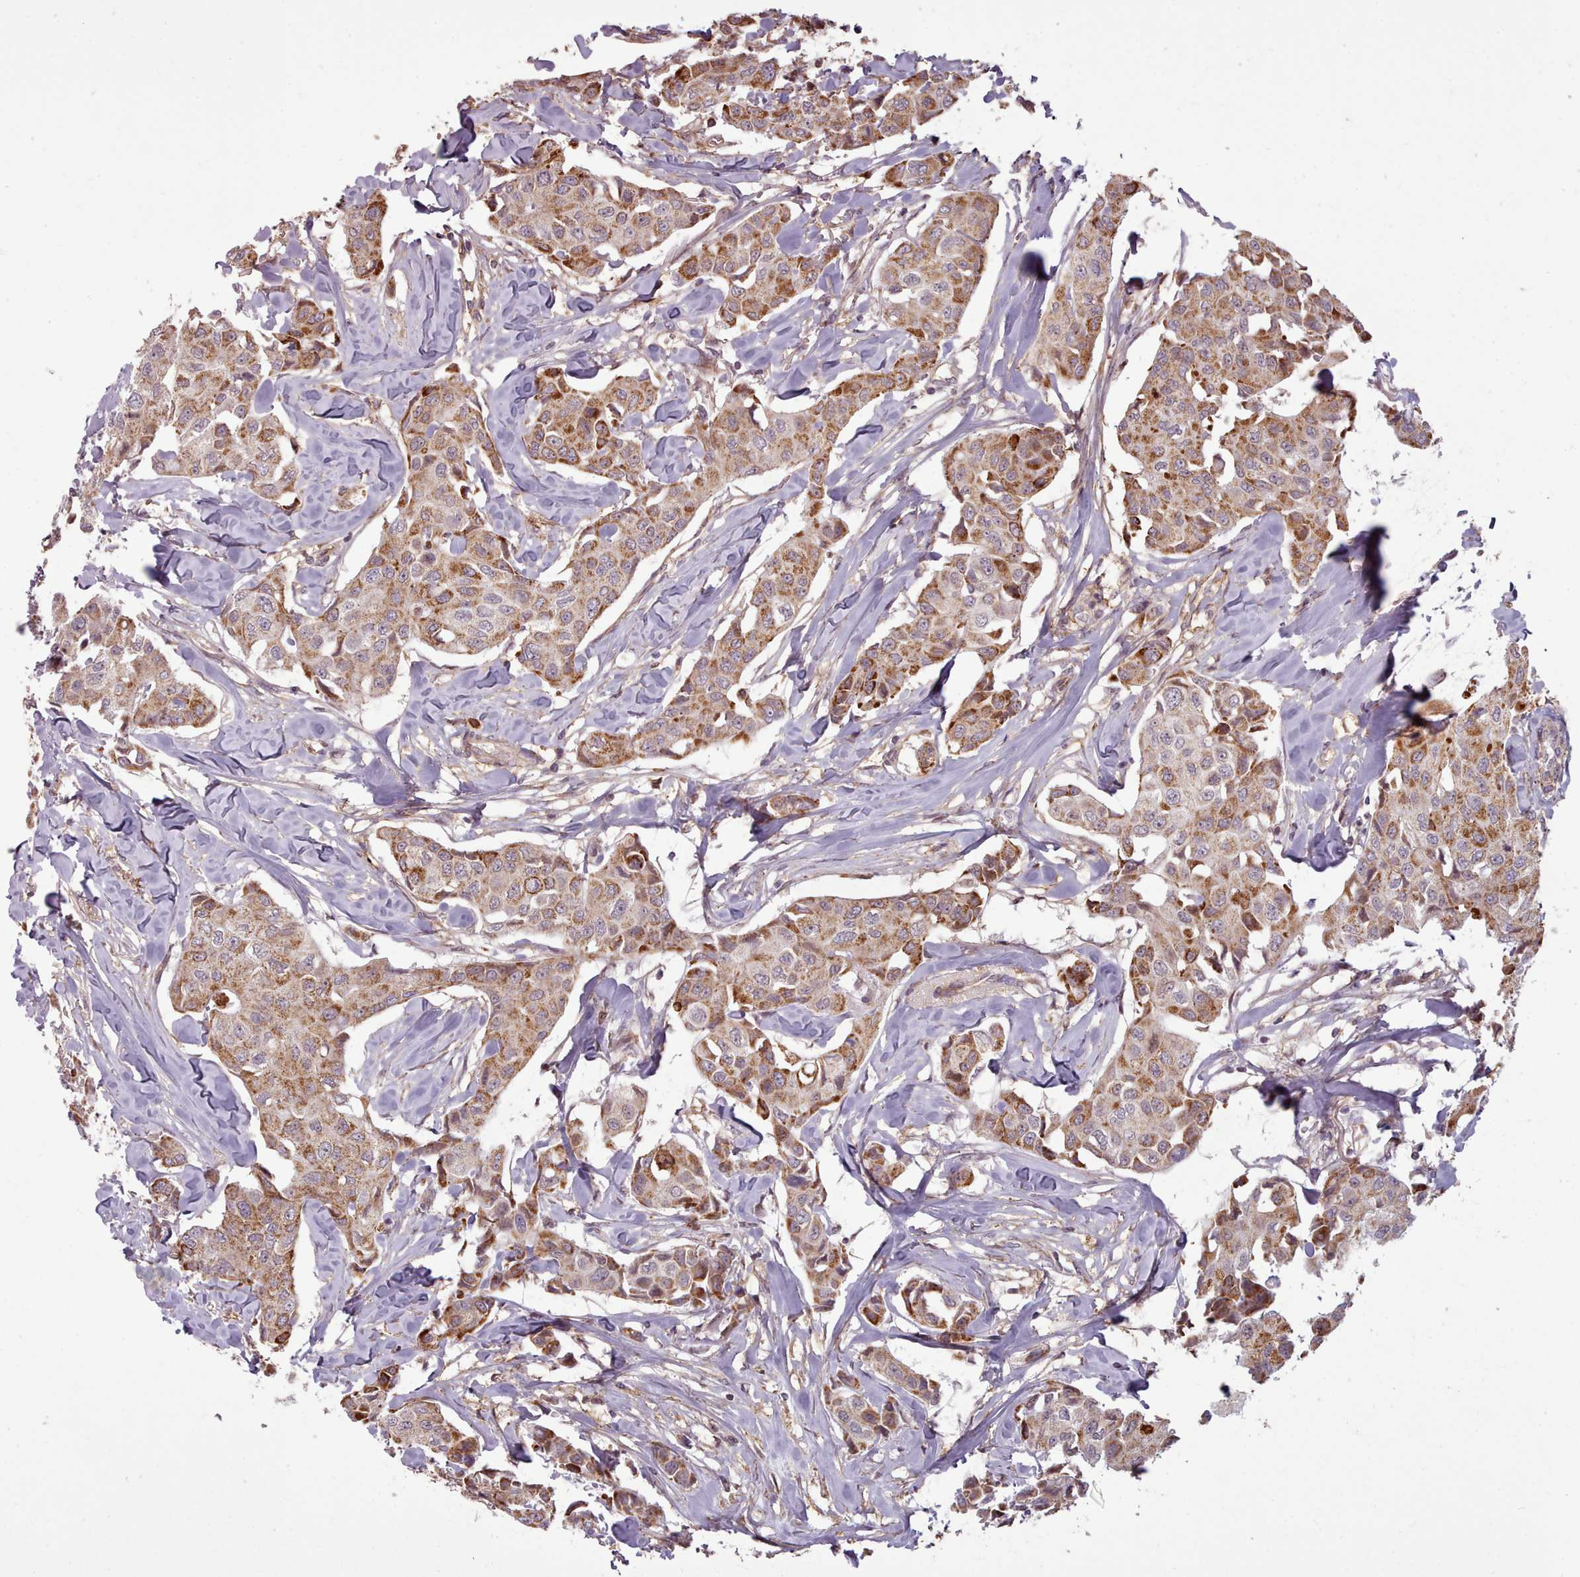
{"staining": {"intensity": "moderate", "quantity": ">75%", "location": "cytoplasmic/membranous"}, "tissue": "breast cancer", "cell_type": "Tumor cells", "image_type": "cancer", "snomed": [{"axis": "morphology", "description": "Duct carcinoma"}, {"axis": "topography", "description": "Breast"}], "caption": "Breast cancer (invasive ductal carcinoma) tissue shows moderate cytoplasmic/membranous staining in about >75% of tumor cells, visualized by immunohistochemistry.", "gene": "ZMYM4", "patient": {"sex": "female", "age": 80}}